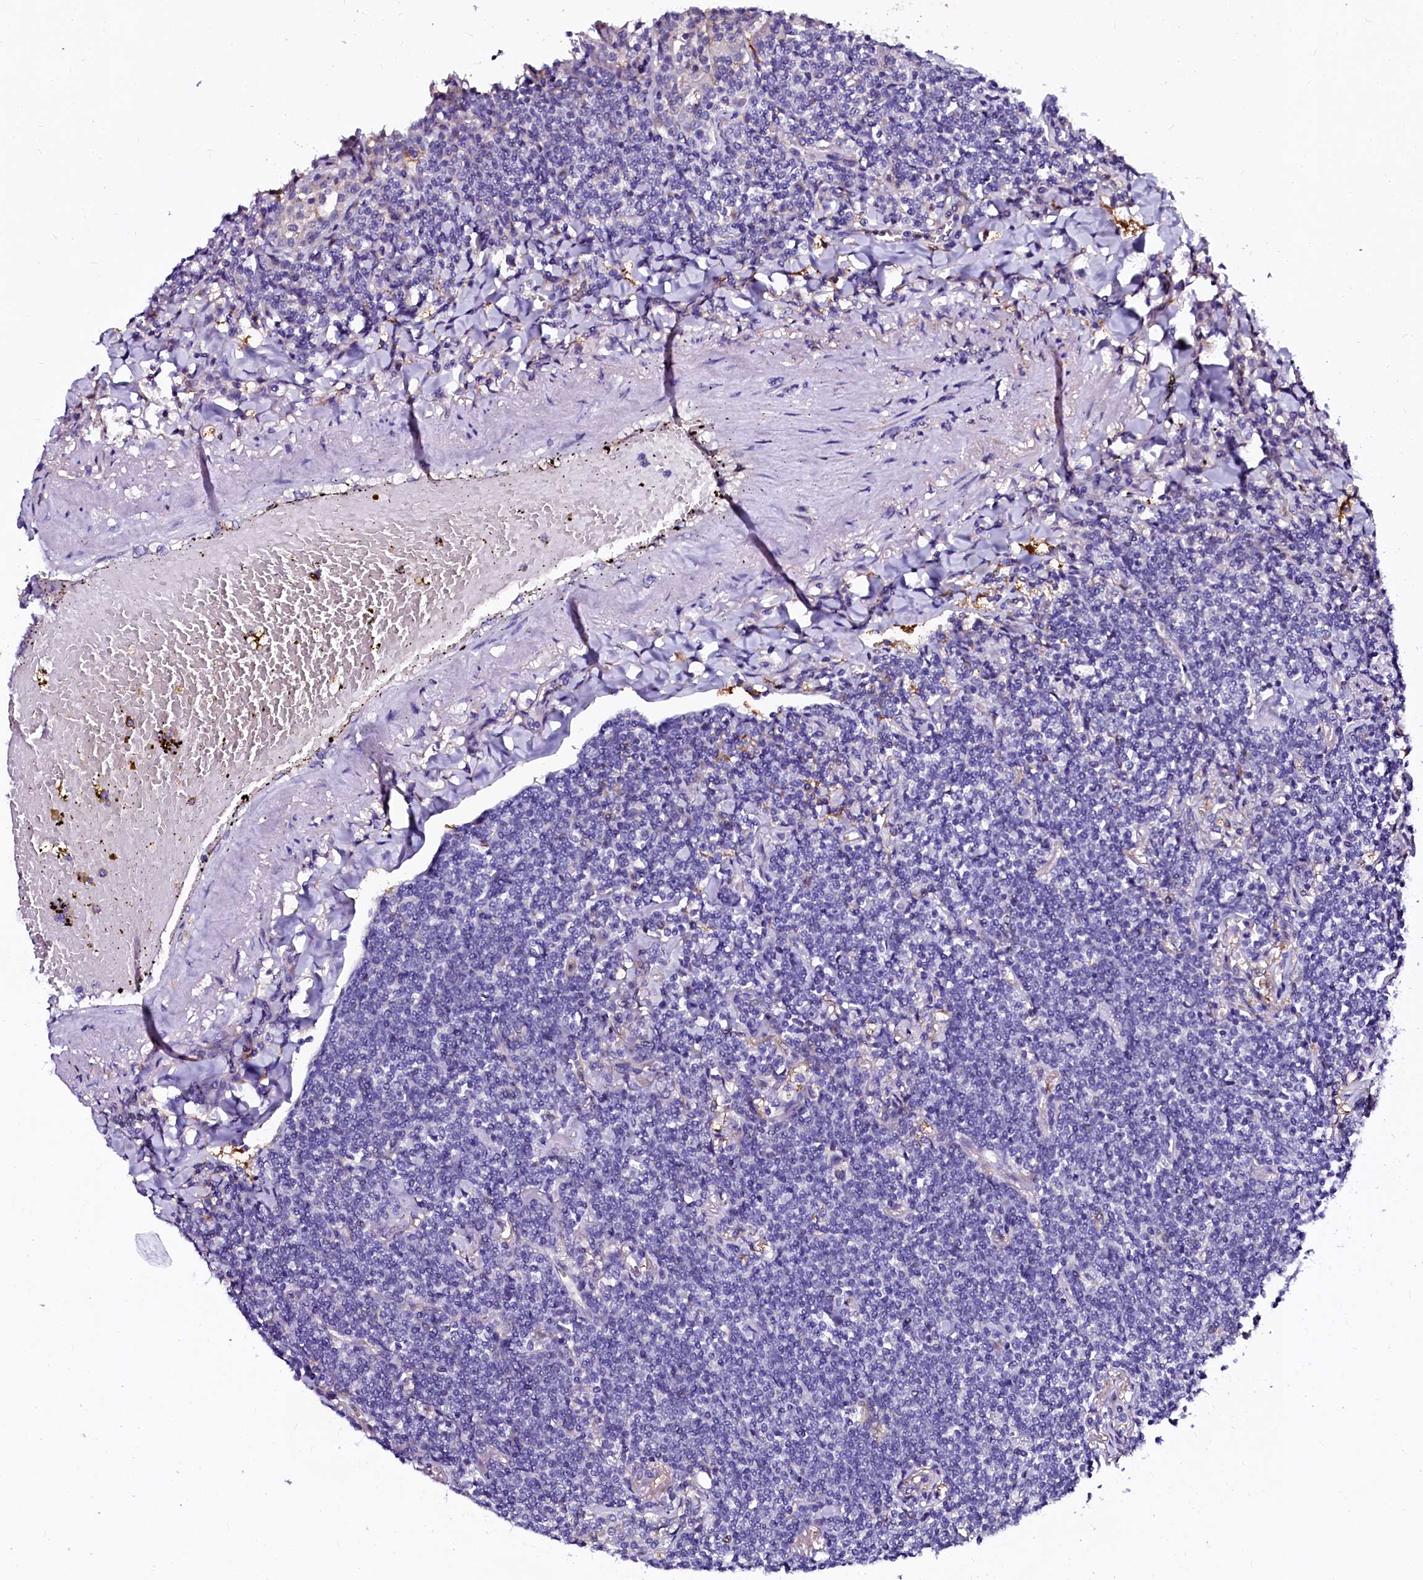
{"staining": {"intensity": "negative", "quantity": "none", "location": "none"}, "tissue": "lymphoma", "cell_type": "Tumor cells", "image_type": "cancer", "snomed": [{"axis": "morphology", "description": "Malignant lymphoma, non-Hodgkin's type, Low grade"}, {"axis": "topography", "description": "Lung"}], "caption": "Protein analysis of malignant lymphoma, non-Hodgkin's type (low-grade) shows no significant expression in tumor cells.", "gene": "OTOL1", "patient": {"sex": "female", "age": 71}}